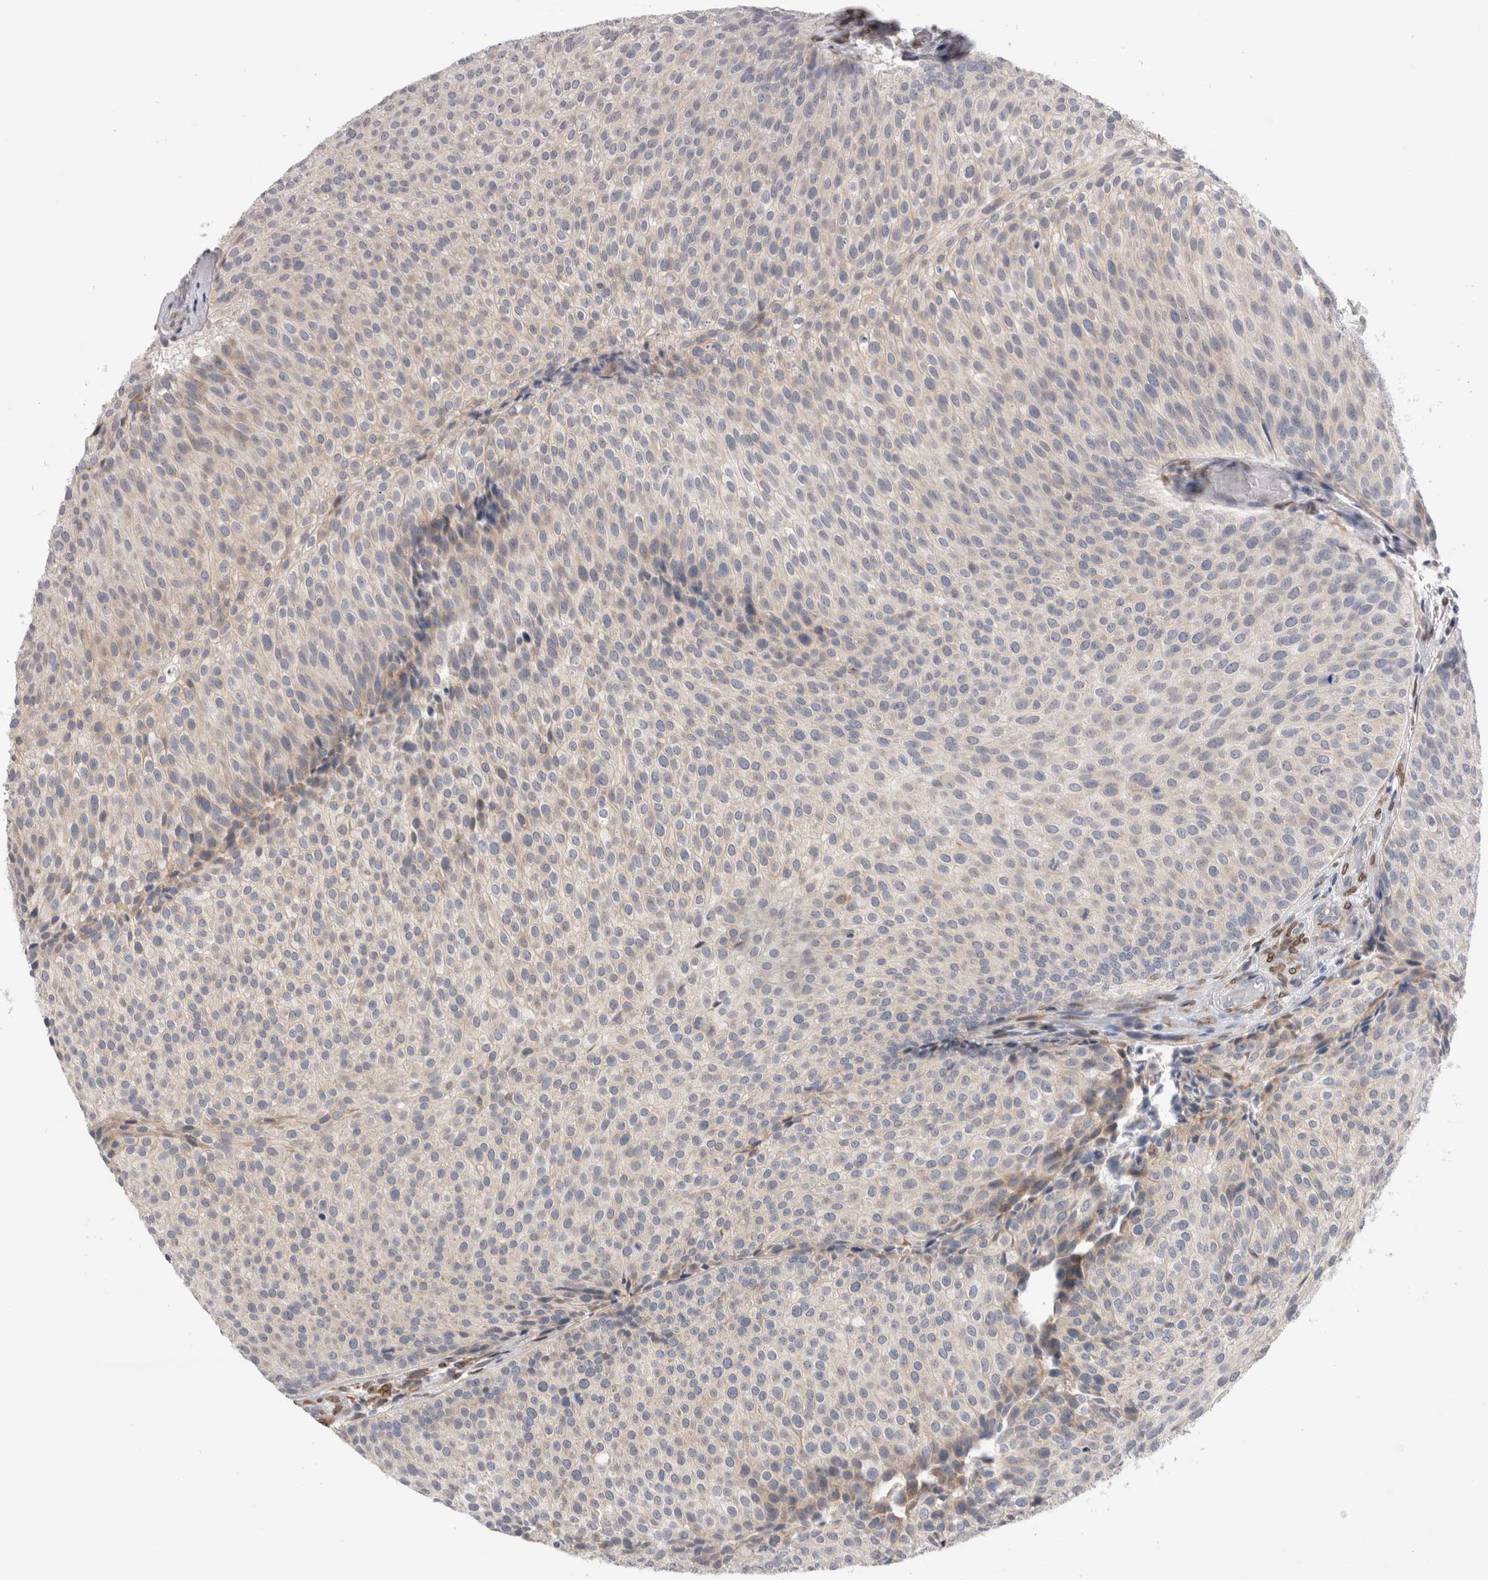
{"staining": {"intensity": "negative", "quantity": "none", "location": "none"}, "tissue": "urothelial cancer", "cell_type": "Tumor cells", "image_type": "cancer", "snomed": [{"axis": "morphology", "description": "Urothelial carcinoma, Low grade"}, {"axis": "topography", "description": "Urinary bladder"}], "caption": "Tumor cells are negative for protein expression in human urothelial carcinoma (low-grade).", "gene": "VCPIP1", "patient": {"sex": "male", "age": 86}}